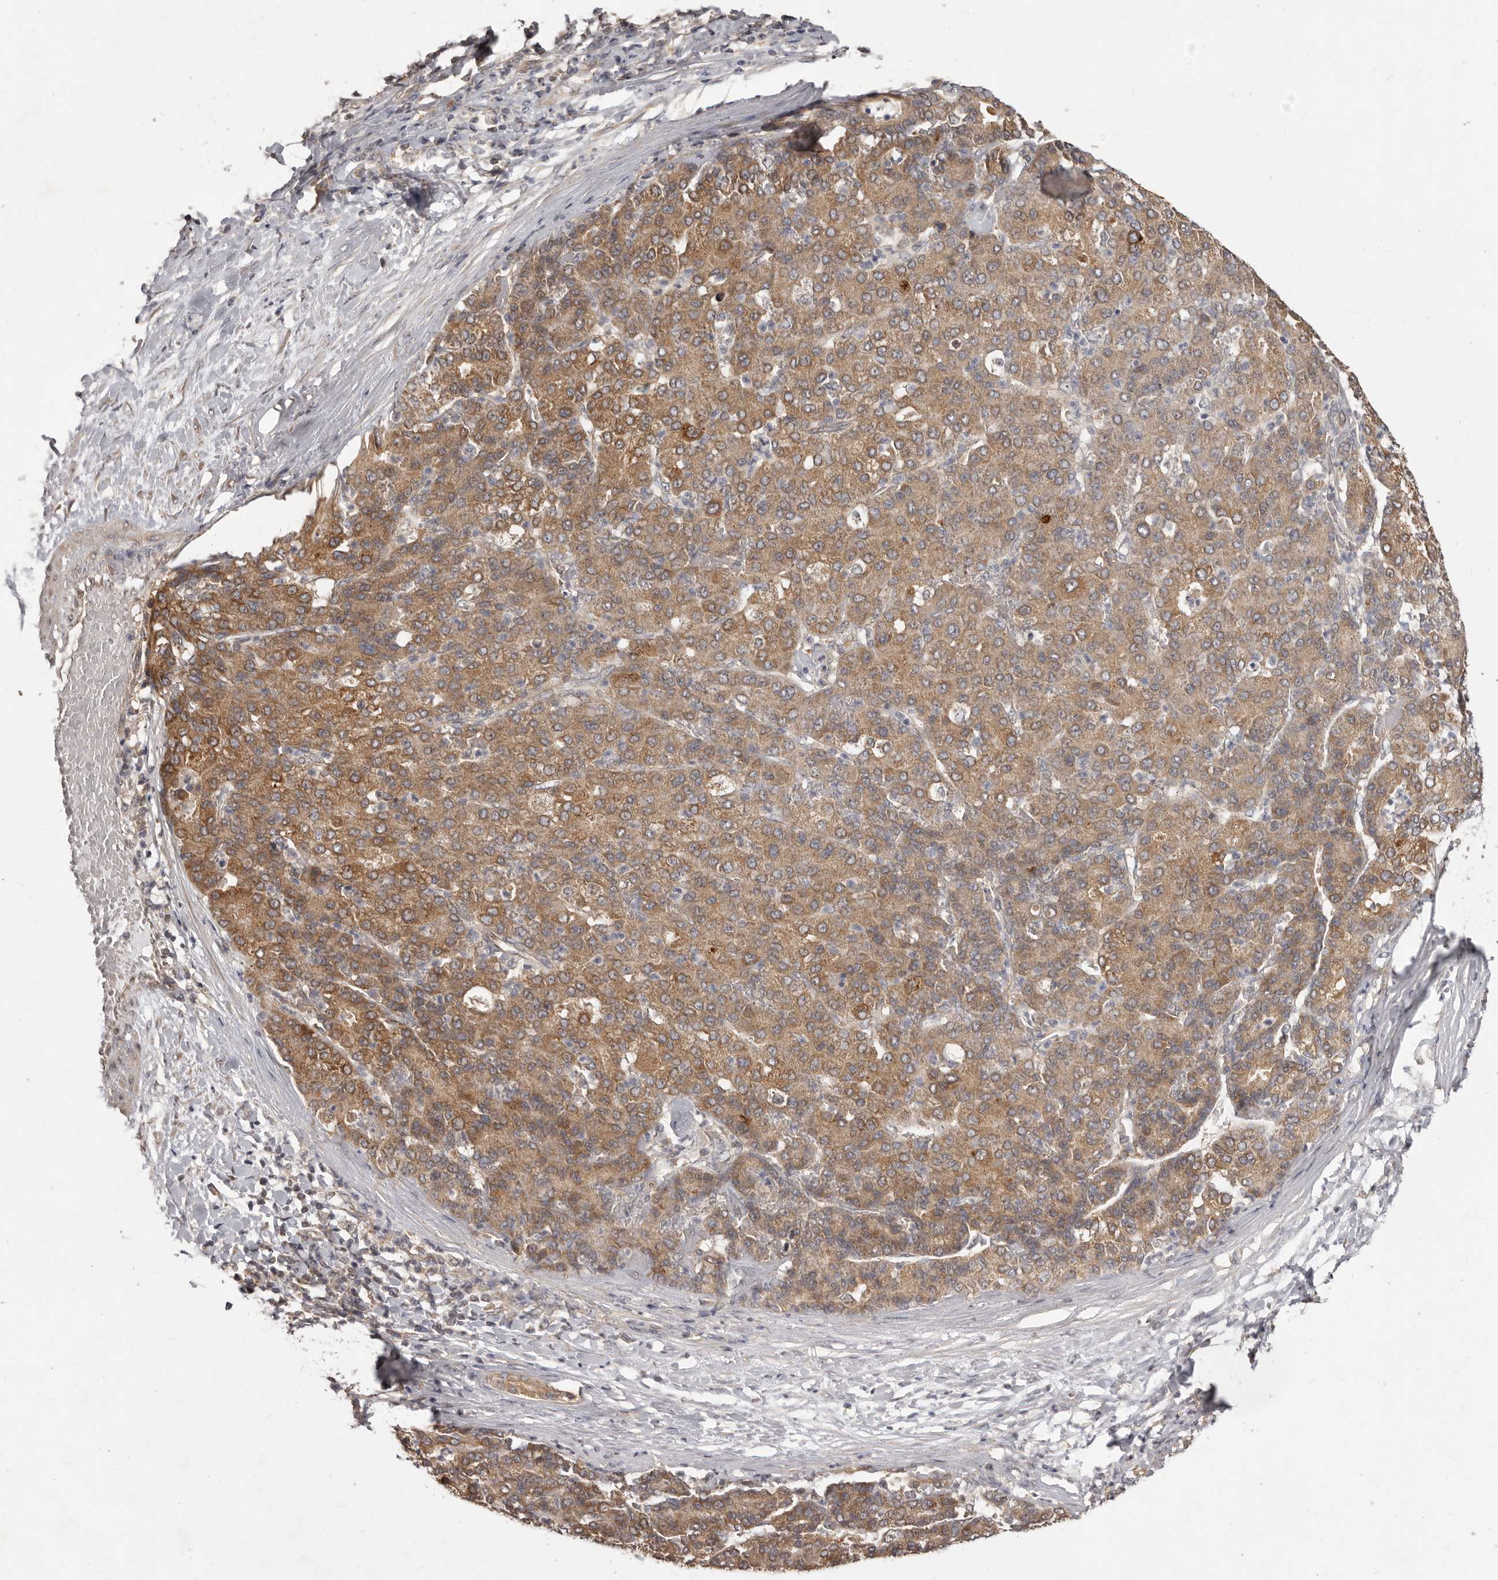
{"staining": {"intensity": "moderate", "quantity": ">75%", "location": "cytoplasmic/membranous"}, "tissue": "liver cancer", "cell_type": "Tumor cells", "image_type": "cancer", "snomed": [{"axis": "morphology", "description": "Carcinoma, Hepatocellular, NOS"}, {"axis": "topography", "description": "Liver"}], "caption": "A brown stain shows moderate cytoplasmic/membranous positivity of a protein in liver hepatocellular carcinoma tumor cells.", "gene": "MTO1", "patient": {"sex": "male", "age": 65}}